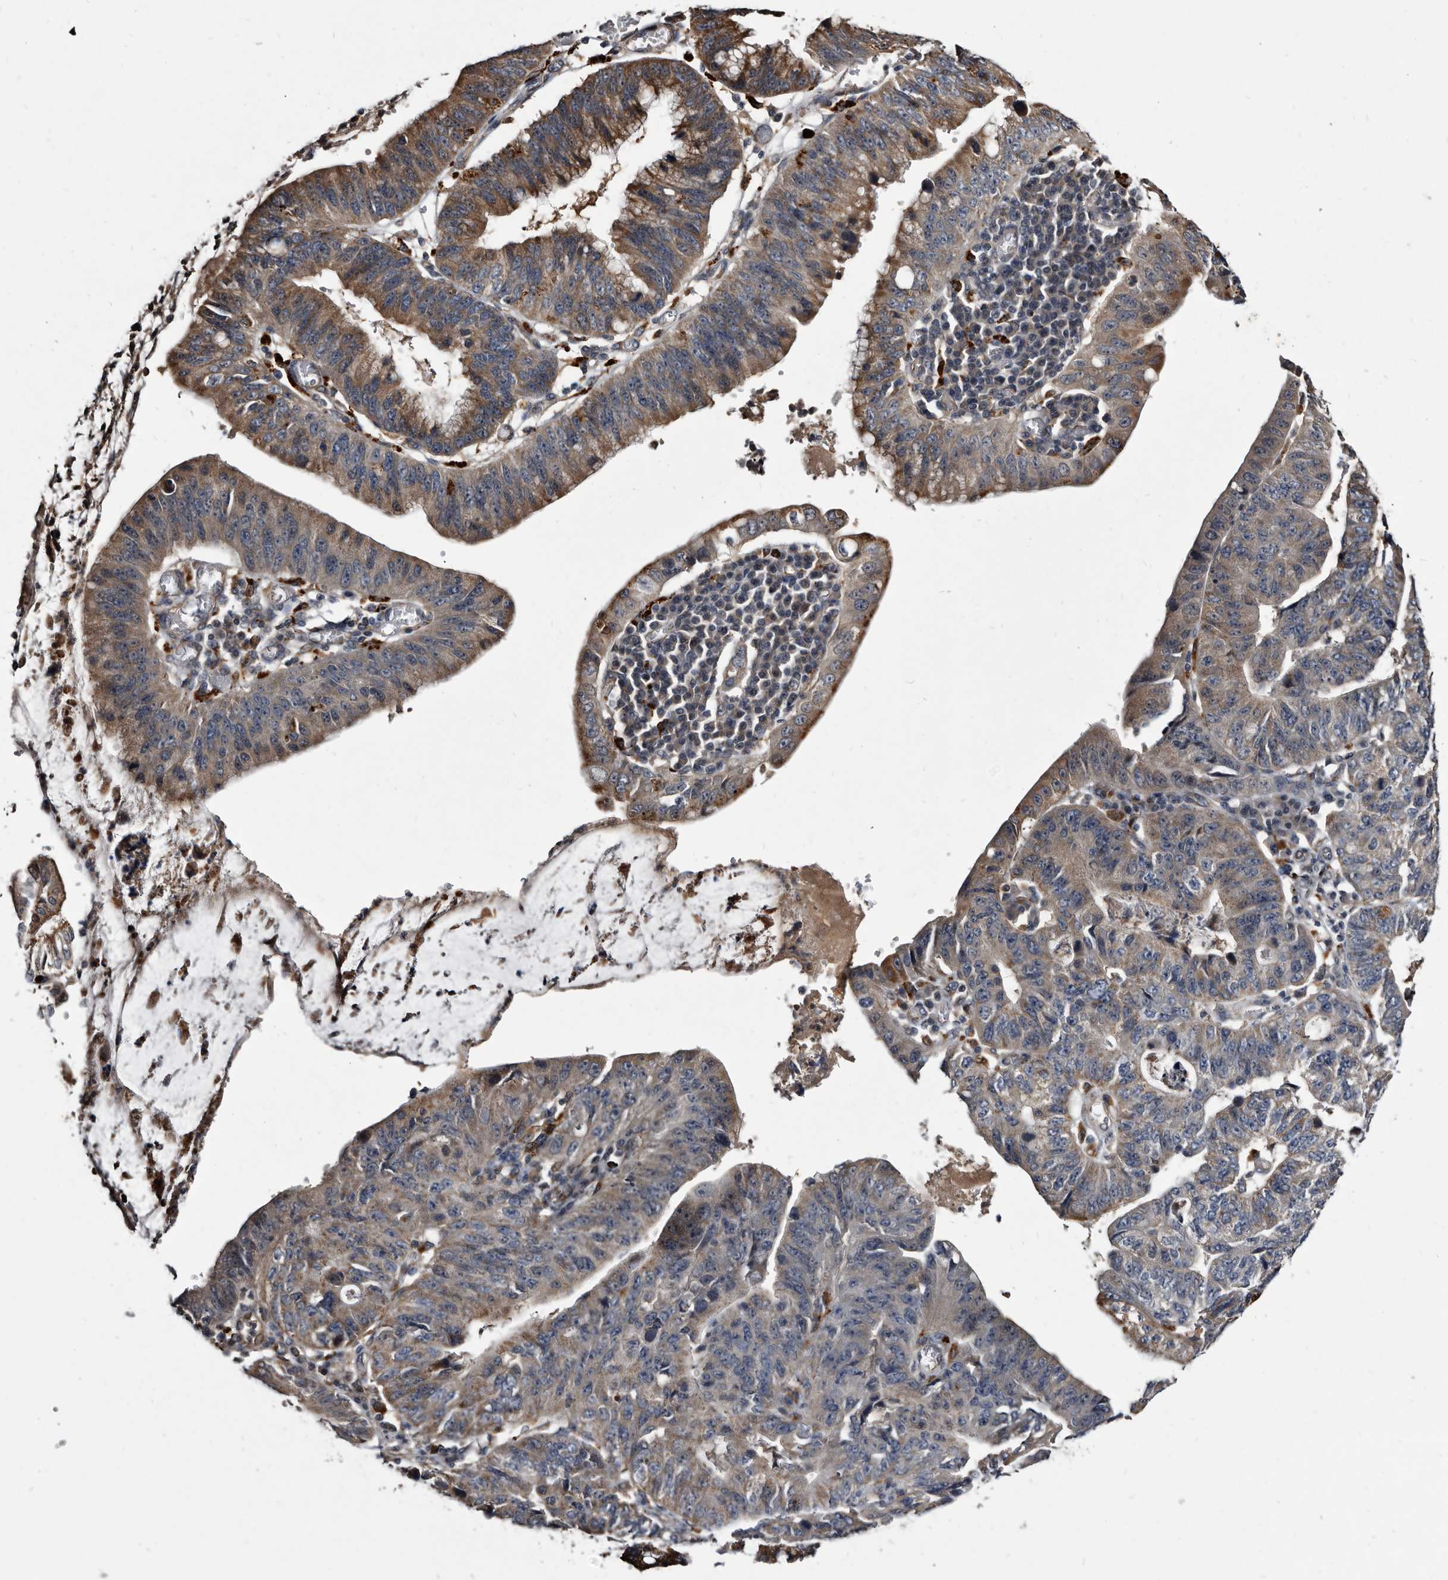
{"staining": {"intensity": "moderate", "quantity": ">75%", "location": "cytoplasmic/membranous"}, "tissue": "stomach cancer", "cell_type": "Tumor cells", "image_type": "cancer", "snomed": [{"axis": "morphology", "description": "Adenocarcinoma, NOS"}, {"axis": "topography", "description": "Stomach"}], "caption": "Stomach cancer stained with DAB IHC shows medium levels of moderate cytoplasmic/membranous expression in approximately >75% of tumor cells. The staining is performed using DAB brown chromogen to label protein expression. The nuclei are counter-stained blue using hematoxylin.", "gene": "CTSA", "patient": {"sex": "male", "age": 59}}